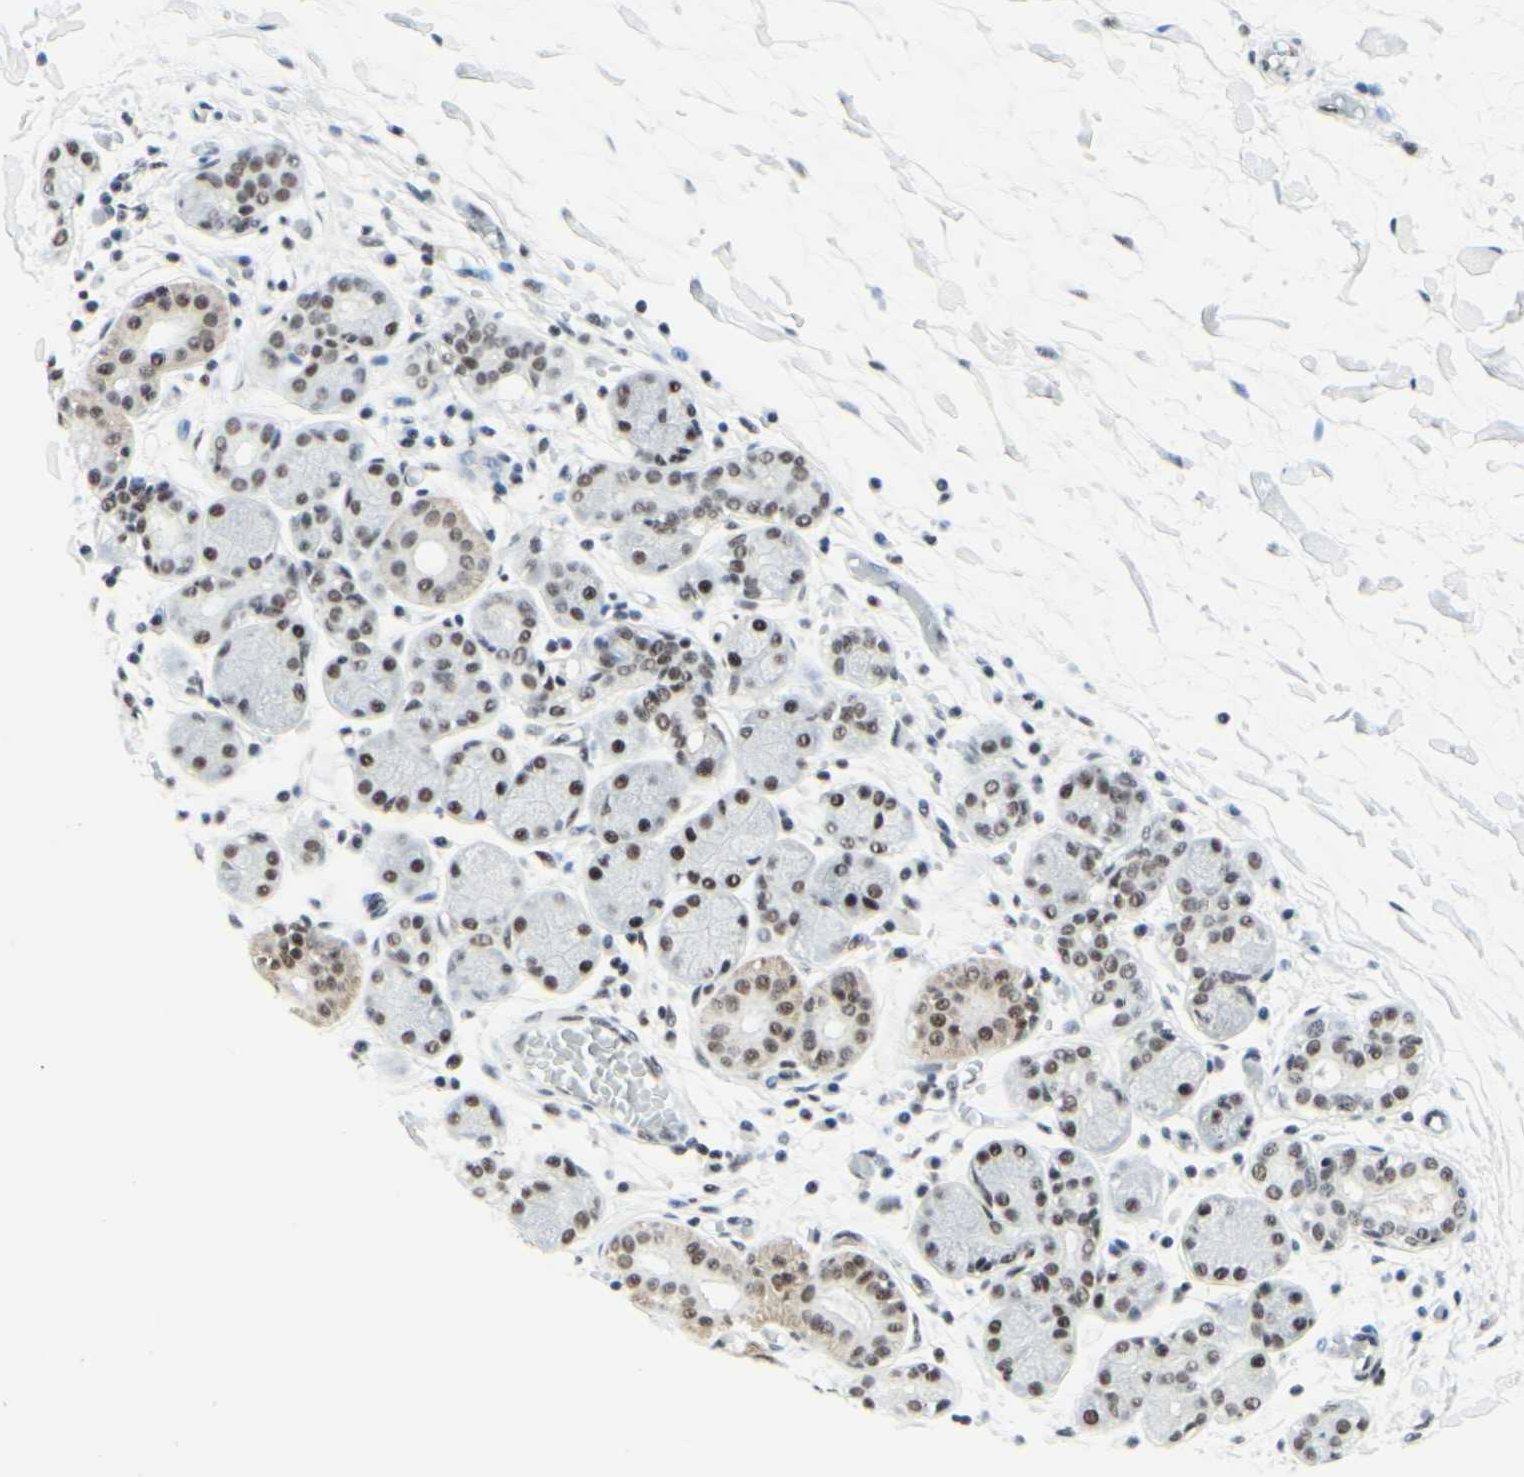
{"staining": {"intensity": "weak", "quantity": "25%-75%", "location": "nuclear"}, "tissue": "salivary gland", "cell_type": "Glandular cells", "image_type": "normal", "snomed": [{"axis": "morphology", "description": "Normal tissue, NOS"}, {"axis": "topography", "description": "Salivary gland"}], "caption": "Approximately 25%-75% of glandular cells in normal salivary gland demonstrate weak nuclear protein positivity as visualized by brown immunohistochemical staining.", "gene": "WTAP", "patient": {"sex": "female", "age": 24}}